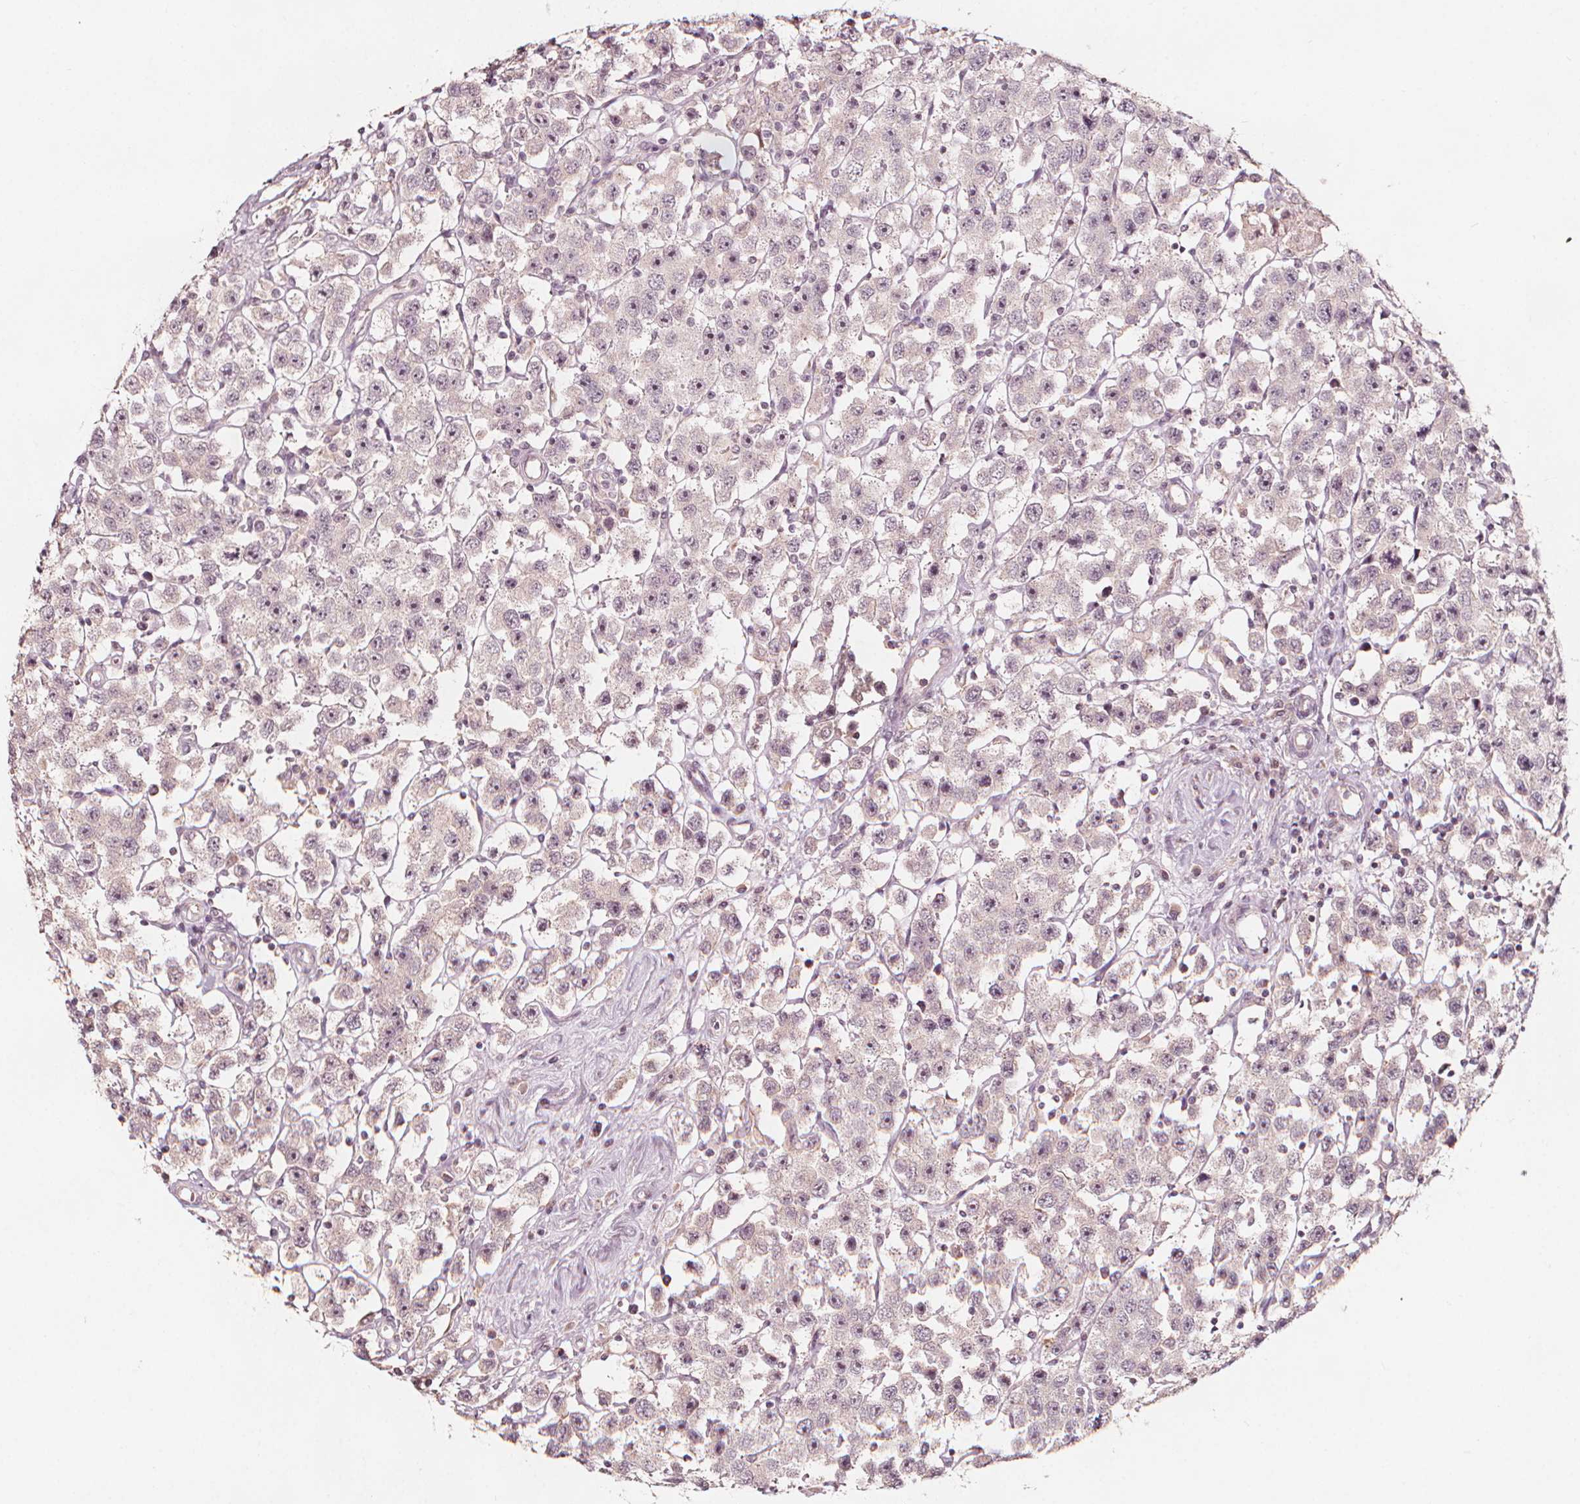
{"staining": {"intensity": "weak", "quantity": "<25%", "location": "cytoplasmic/membranous"}, "tissue": "testis cancer", "cell_type": "Tumor cells", "image_type": "cancer", "snomed": [{"axis": "morphology", "description": "Seminoma, NOS"}, {"axis": "topography", "description": "Testis"}], "caption": "This is an immunohistochemistry (IHC) micrograph of human testis cancer (seminoma). There is no staining in tumor cells.", "gene": "NPC1L1", "patient": {"sex": "male", "age": 45}}